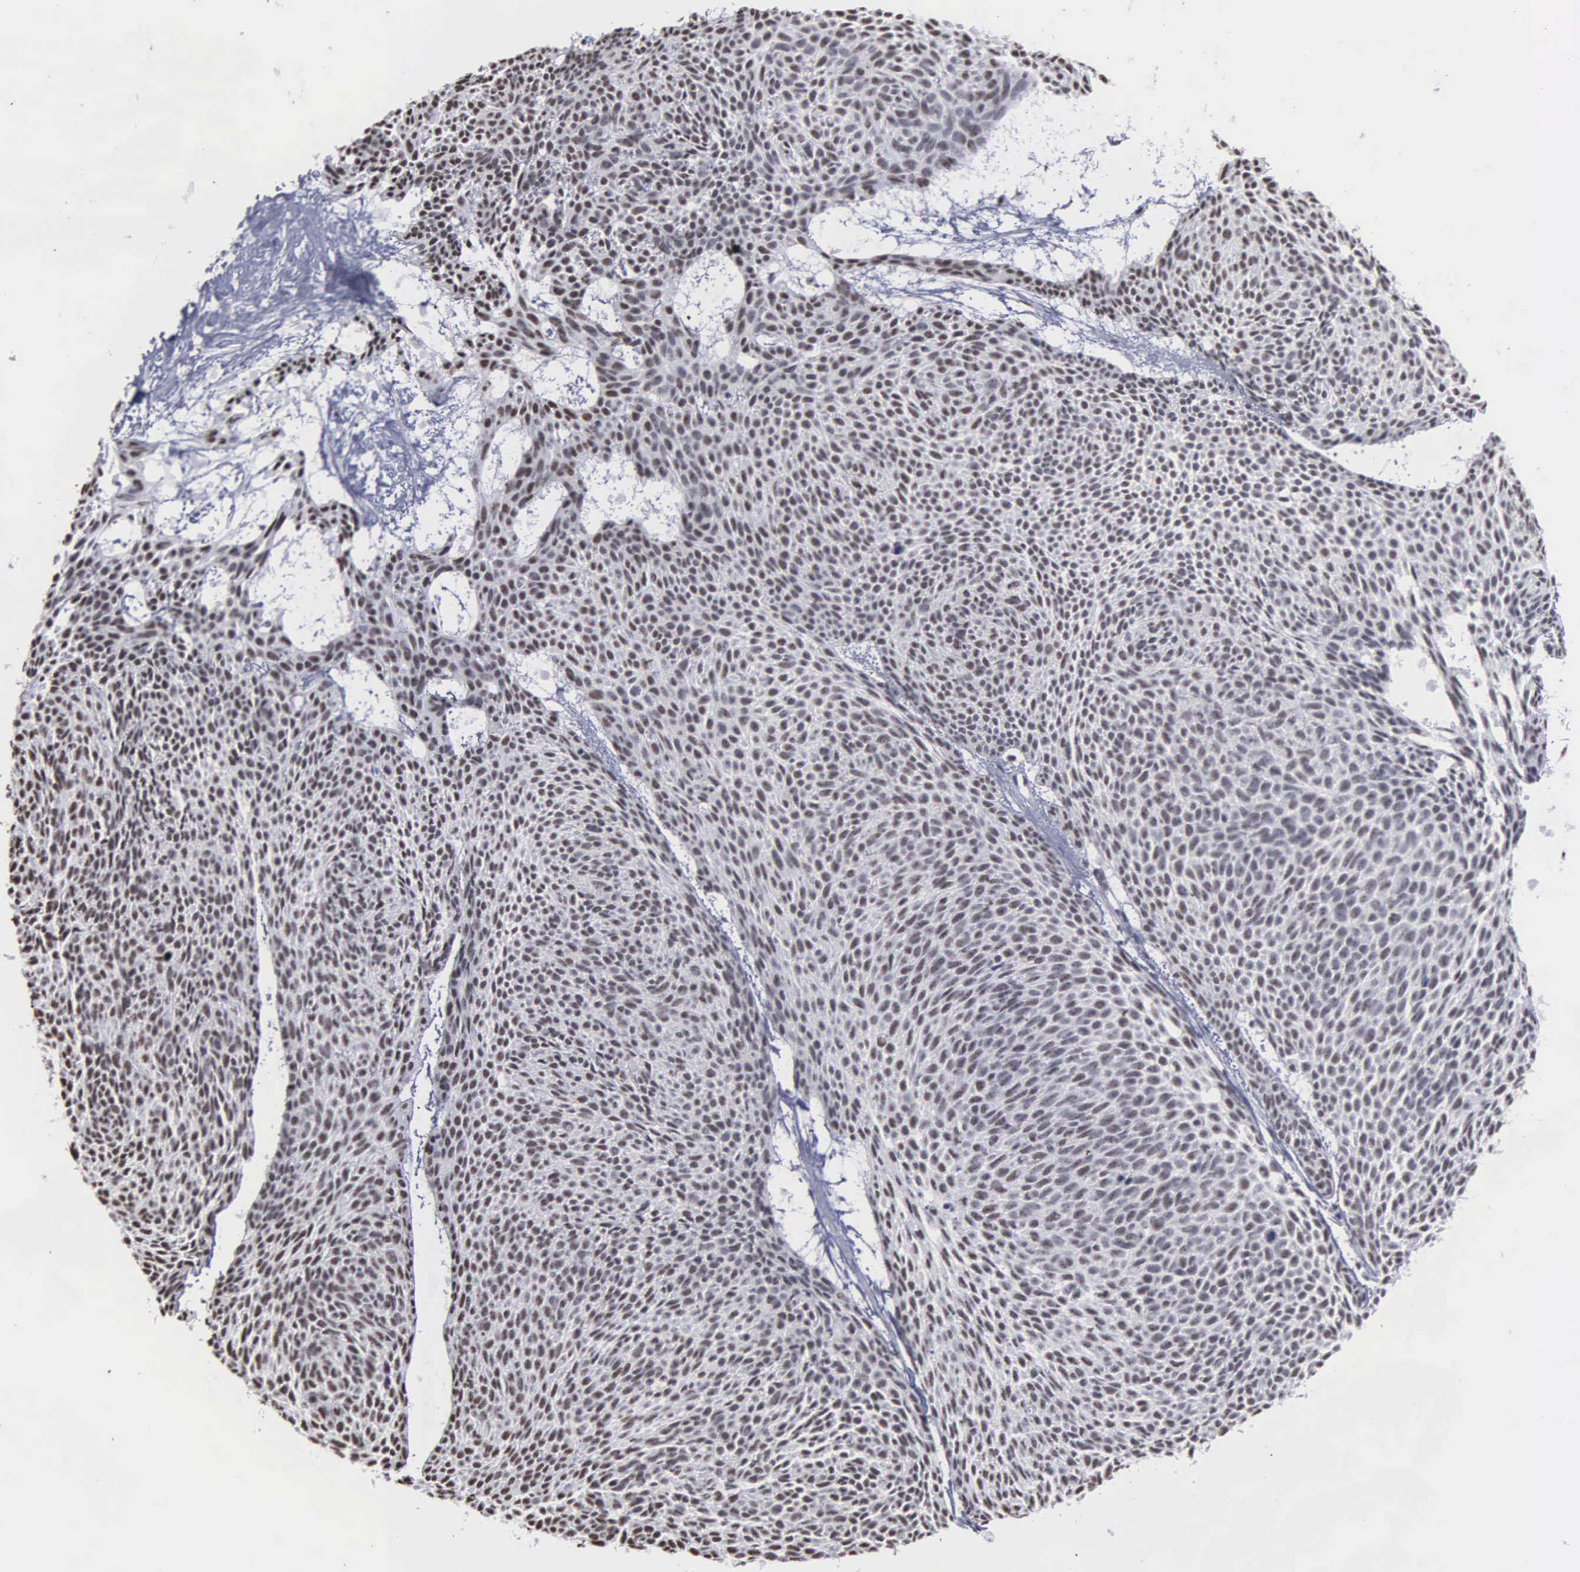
{"staining": {"intensity": "weak", "quantity": ">75%", "location": "nuclear"}, "tissue": "skin cancer", "cell_type": "Tumor cells", "image_type": "cancer", "snomed": [{"axis": "morphology", "description": "Basal cell carcinoma"}, {"axis": "topography", "description": "Skin"}], "caption": "High-power microscopy captured an immunohistochemistry micrograph of skin basal cell carcinoma, revealing weak nuclear positivity in about >75% of tumor cells.", "gene": "KIAA0586", "patient": {"sex": "male", "age": 84}}